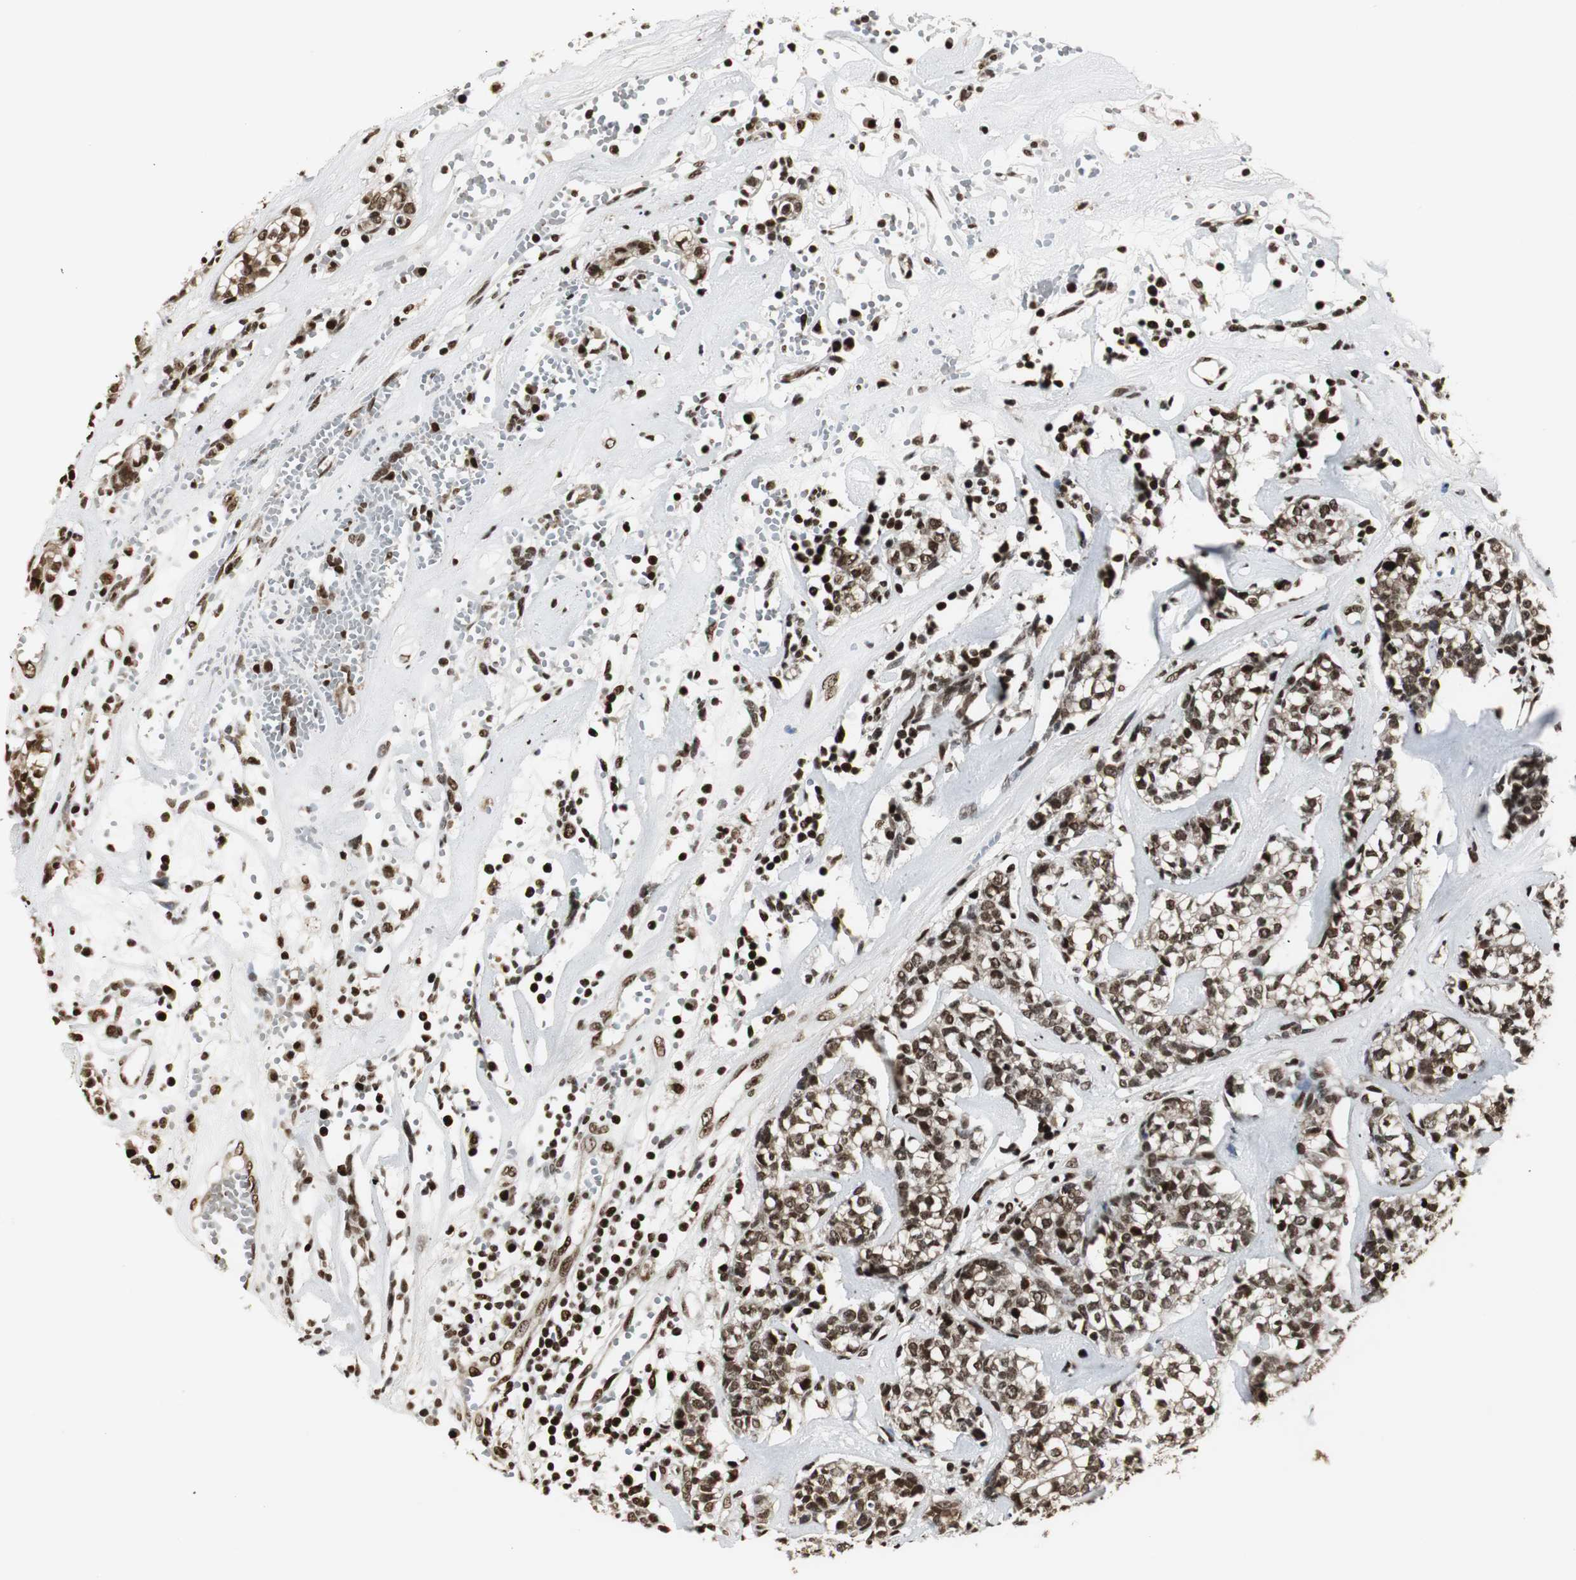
{"staining": {"intensity": "strong", "quantity": ">75%", "location": "cytoplasmic/membranous,nuclear"}, "tissue": "head and neck cancer", "cell_type": "Tumor cells", "image_type": "cancer", "snomed": [{"axis": "morphology", "description": "Adenocarcinoma, NOS"}, {"axis": "topography", "description": "Salivary gland"}, {"axis": "topography", "description": "Head-Neck"}], "caption": "Protein analysis of head and neck cancer tissue shows strong cytoplasmic/membranous and nuclear expression in about >75% of tumor cells.", "gene": "PARN", "patient": {"sex": "female", "age": 65}}